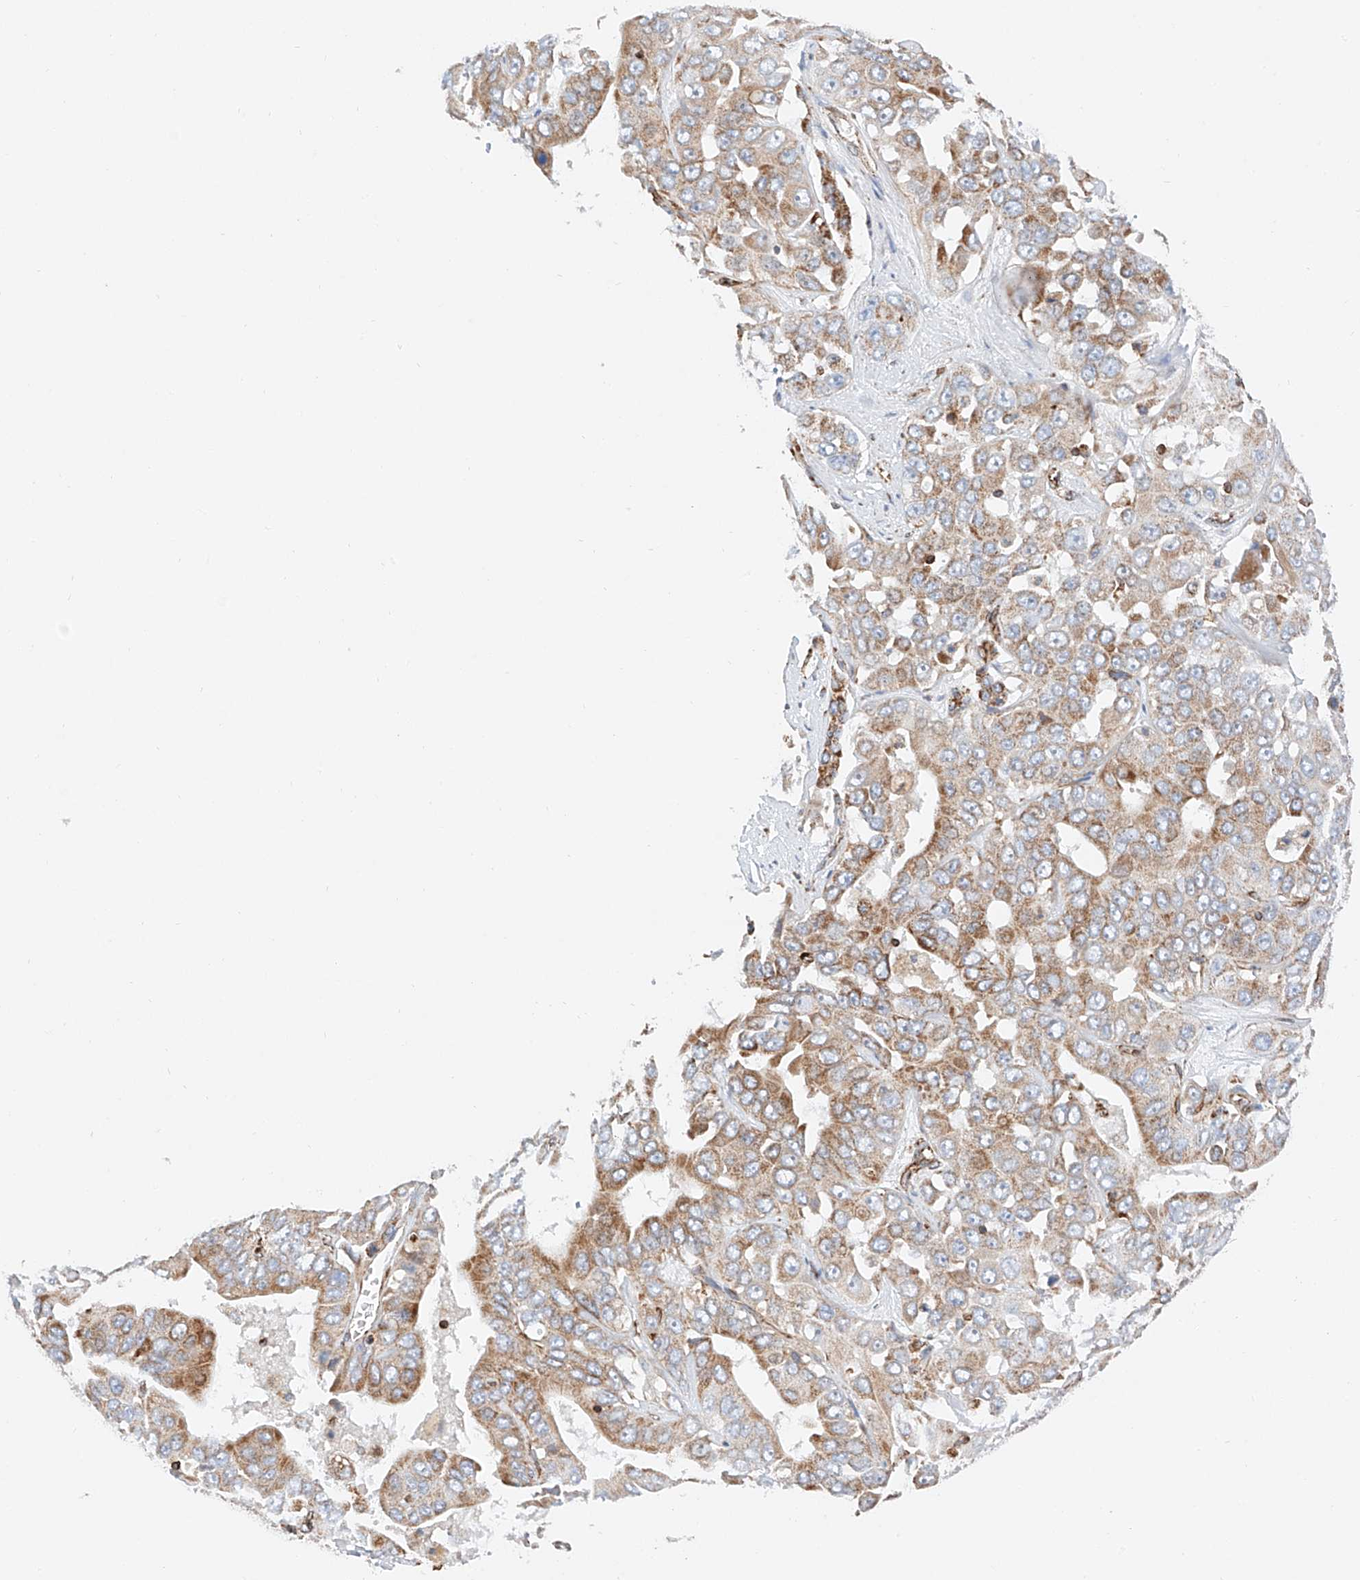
{"staining": {"intensity": "moderate", "quantity": "25%-75%", "location": "cytoplasmic/membranous"}, "tissue": "liver cancer", "cell_type": "Tumor cells", "image_type": "cancer", "snomed": [{"axis": "morphology", "description": "Cholangiocarcinoma"}, {"axis": "topography", "description": "Liver"}], "caption": "About 25%-75% of tumor cells in human liver cholangiocarcinoma demonstrate moderate cytoplasmic/membranous protein staining as visualized by brown immunohistochemical staining.", "gene": "NDUFV3", "patient": {"sex": "female", "age": 52}}